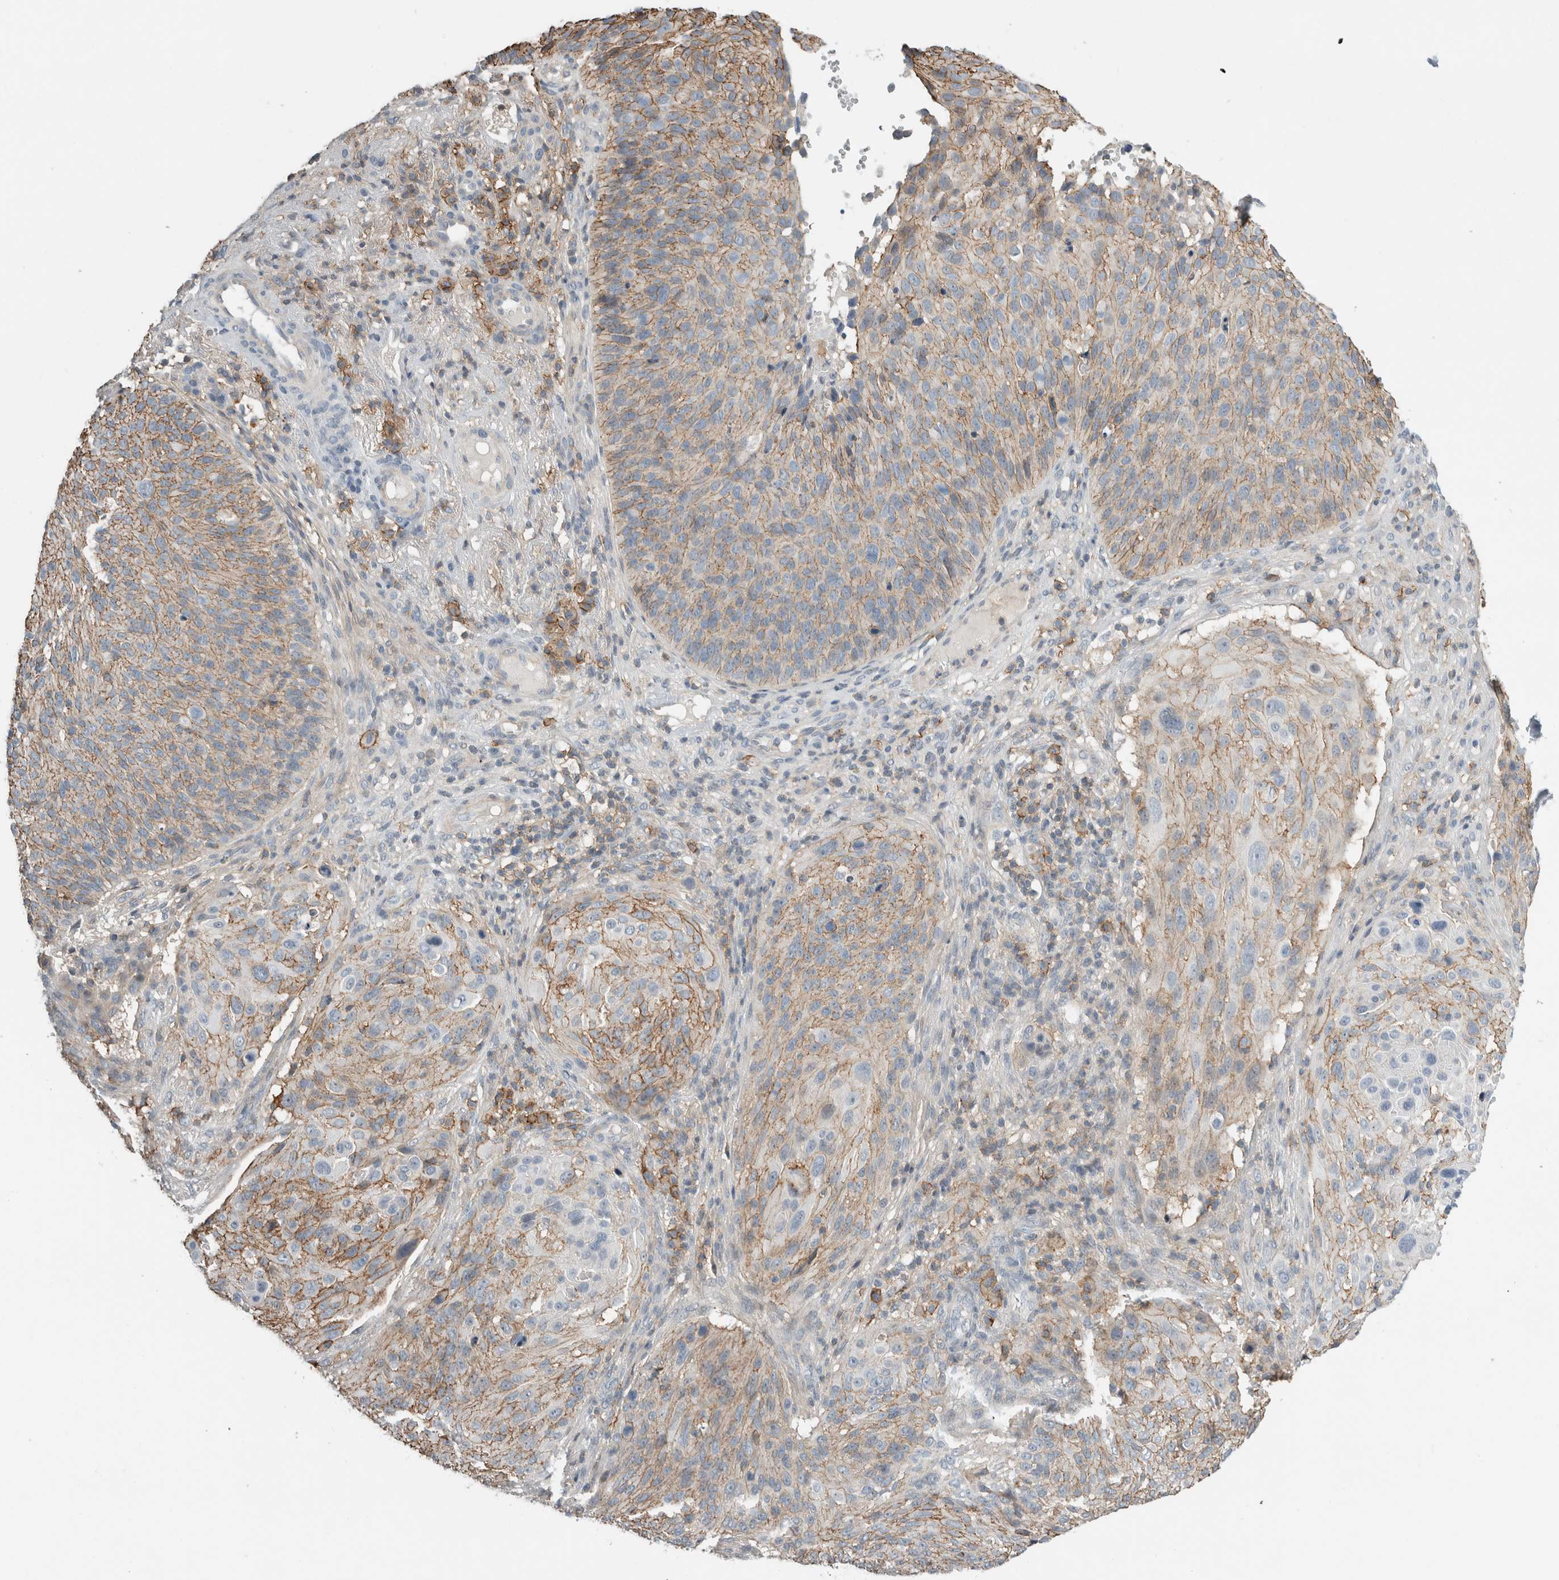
{"staining": {"intensity": "moderate", "quantity": "25%-75%", "location": "cytoplasmic/membranous"}, "tissue": "cervical cancer", "cell_type": "Tumor cells", "image_type": "cancer", "snomed": [{"axis": "morphology", "description": "Squamous cell carcinoma, NOS"}, {"axis": "topography", "description": "Cervix"}], "caption": "Cervical cancer stained for a protein reveals moderate cytoplasmic/membranous positivity in tumor cells. (Stains: DAB in brown, nuclei in blue, Microscopy: brightfield microscopy at high magnification).", "gene": "ERCC6L2", "patient": {"sex": "female", "age": 74}}